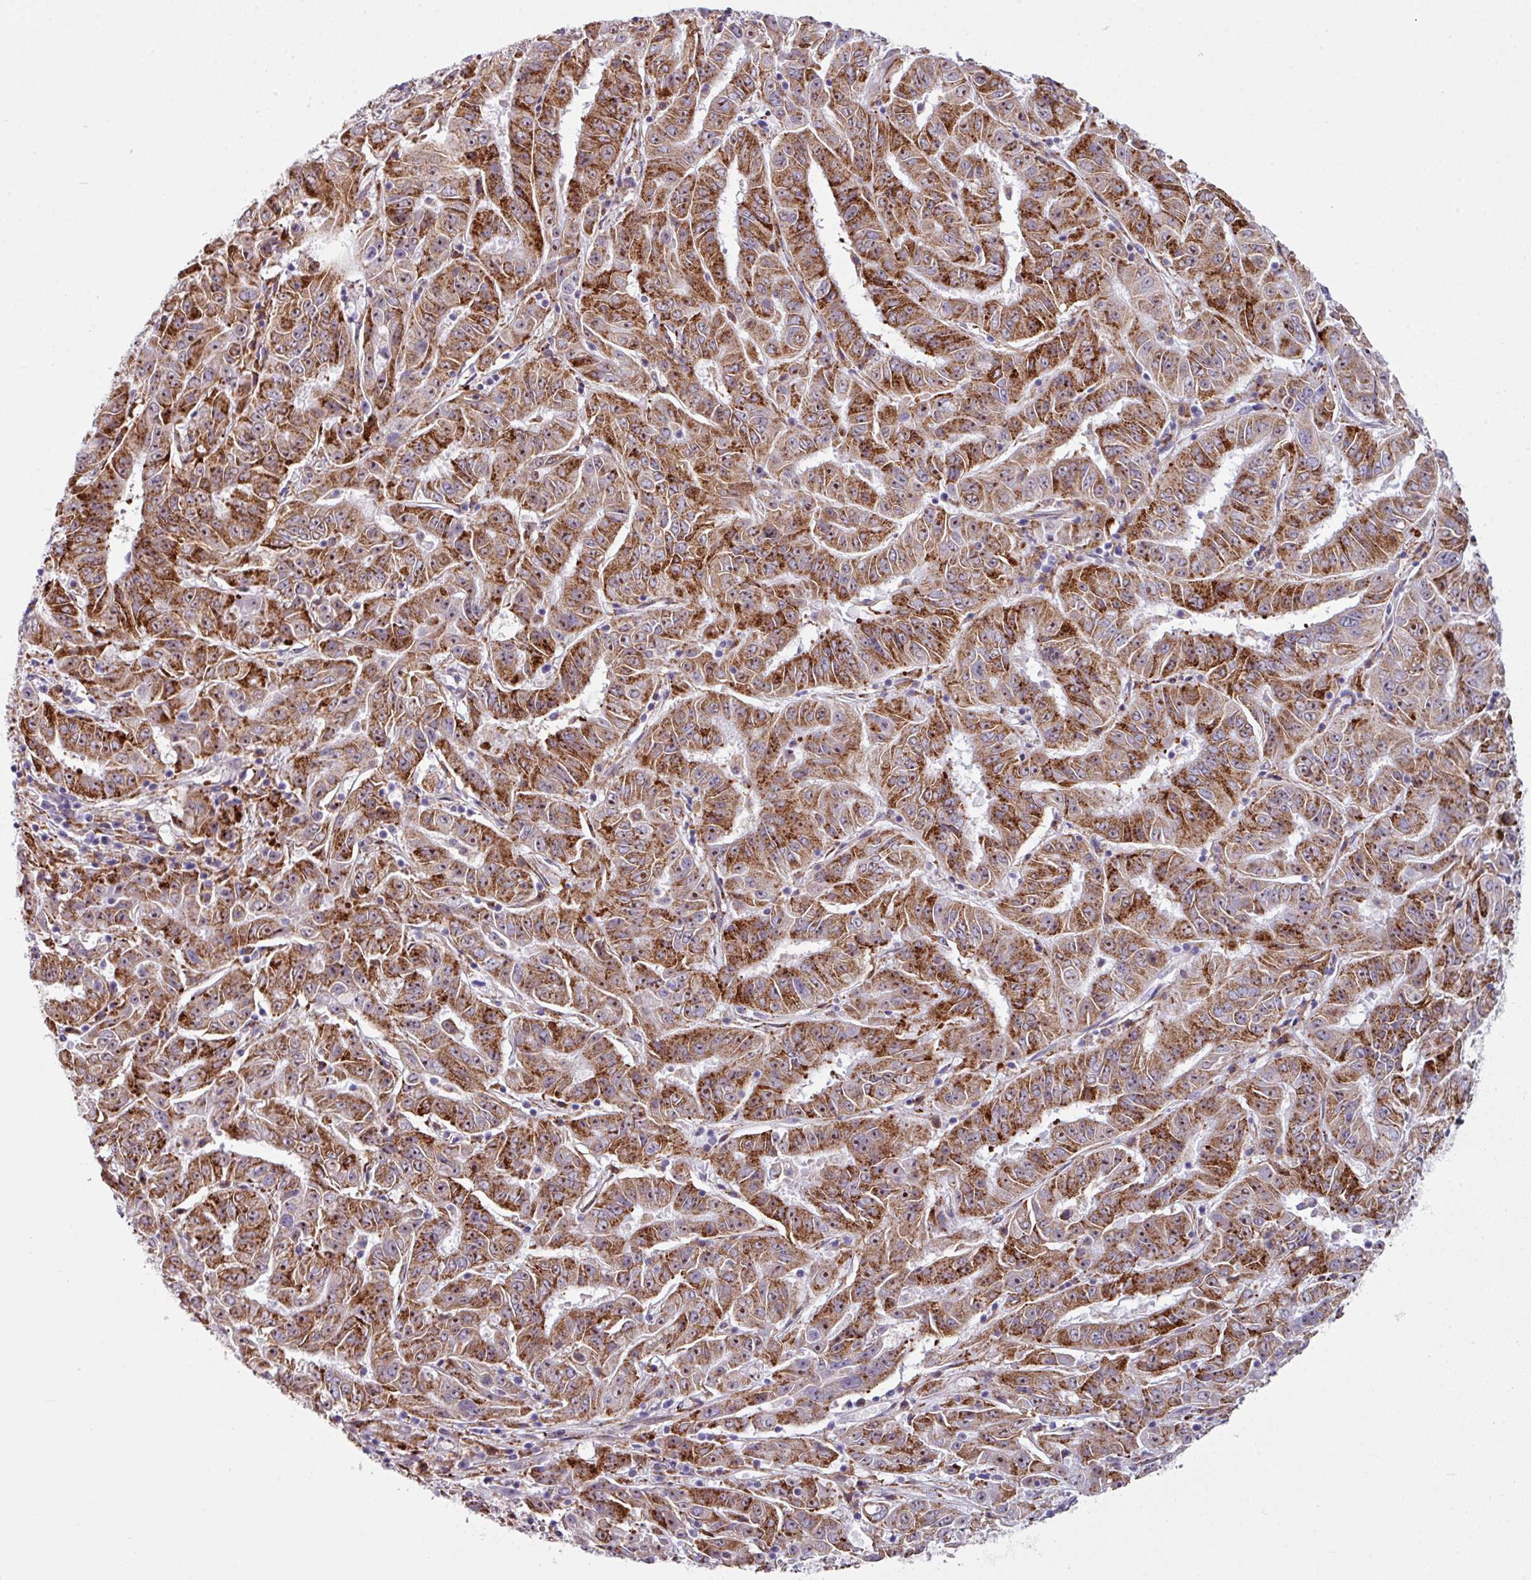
{"staining": {"intensity": "strong", "quantity": ">75%", "location": "cytoplasmic/membranous"}, "tissue": "pancreatic cancer", "cell_type": "Tumor cells", "image_type": "cancer", "snomed": [{"axis": "morphology", "description": "Adenocarcinoma, NOS"}, {"axis": "topography", "description": "Pancreas"}], "caption": "Immunohistochemistry photomicrograph of human adenocarcinoma (pancreatic) stained for a protein (brown), which reveals high levels of strong cytoplasmic/membranous staining in about >75% of tumor cells.", "gene": "BMS1", "patient": {"sex": "male", "age": 63}}